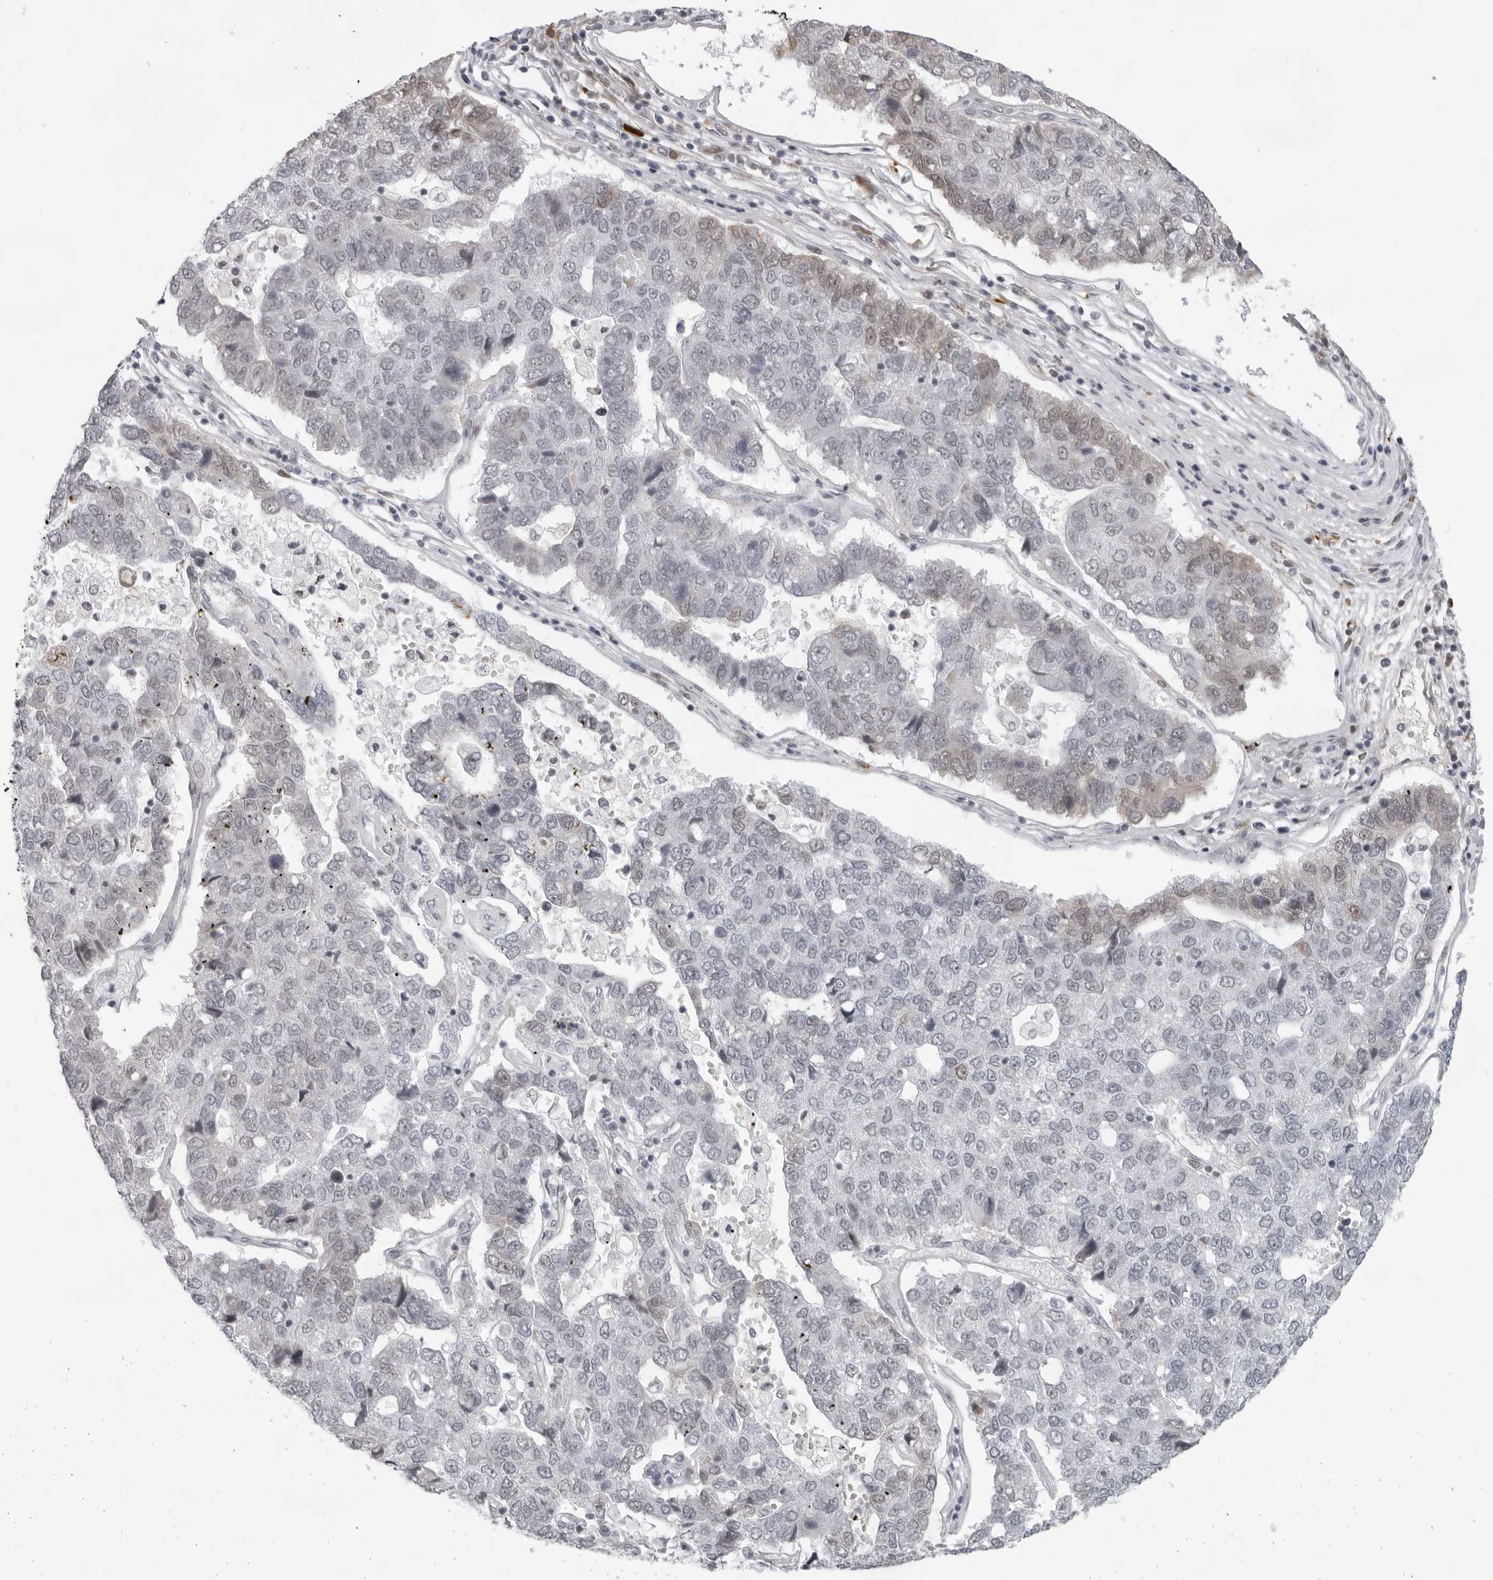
{"staining": {"intensity": "weak", "quantity": "<25%", "location": "nuclear"}, "tissue": "pancreatic cancer", "cell_type": "Tumor cells", "image_type": "cancer", "snomed": [{"axis": "morphology", "description": "Adenocarcinoma, NOS"}, {"axis": "topography", "description": "Pancreas"}], "caption": "There is no significant positivity in tumor cells of pancreatic cancer.", "gene": "EXOSC10", "patient": {"sex": "female", "age": 61}}